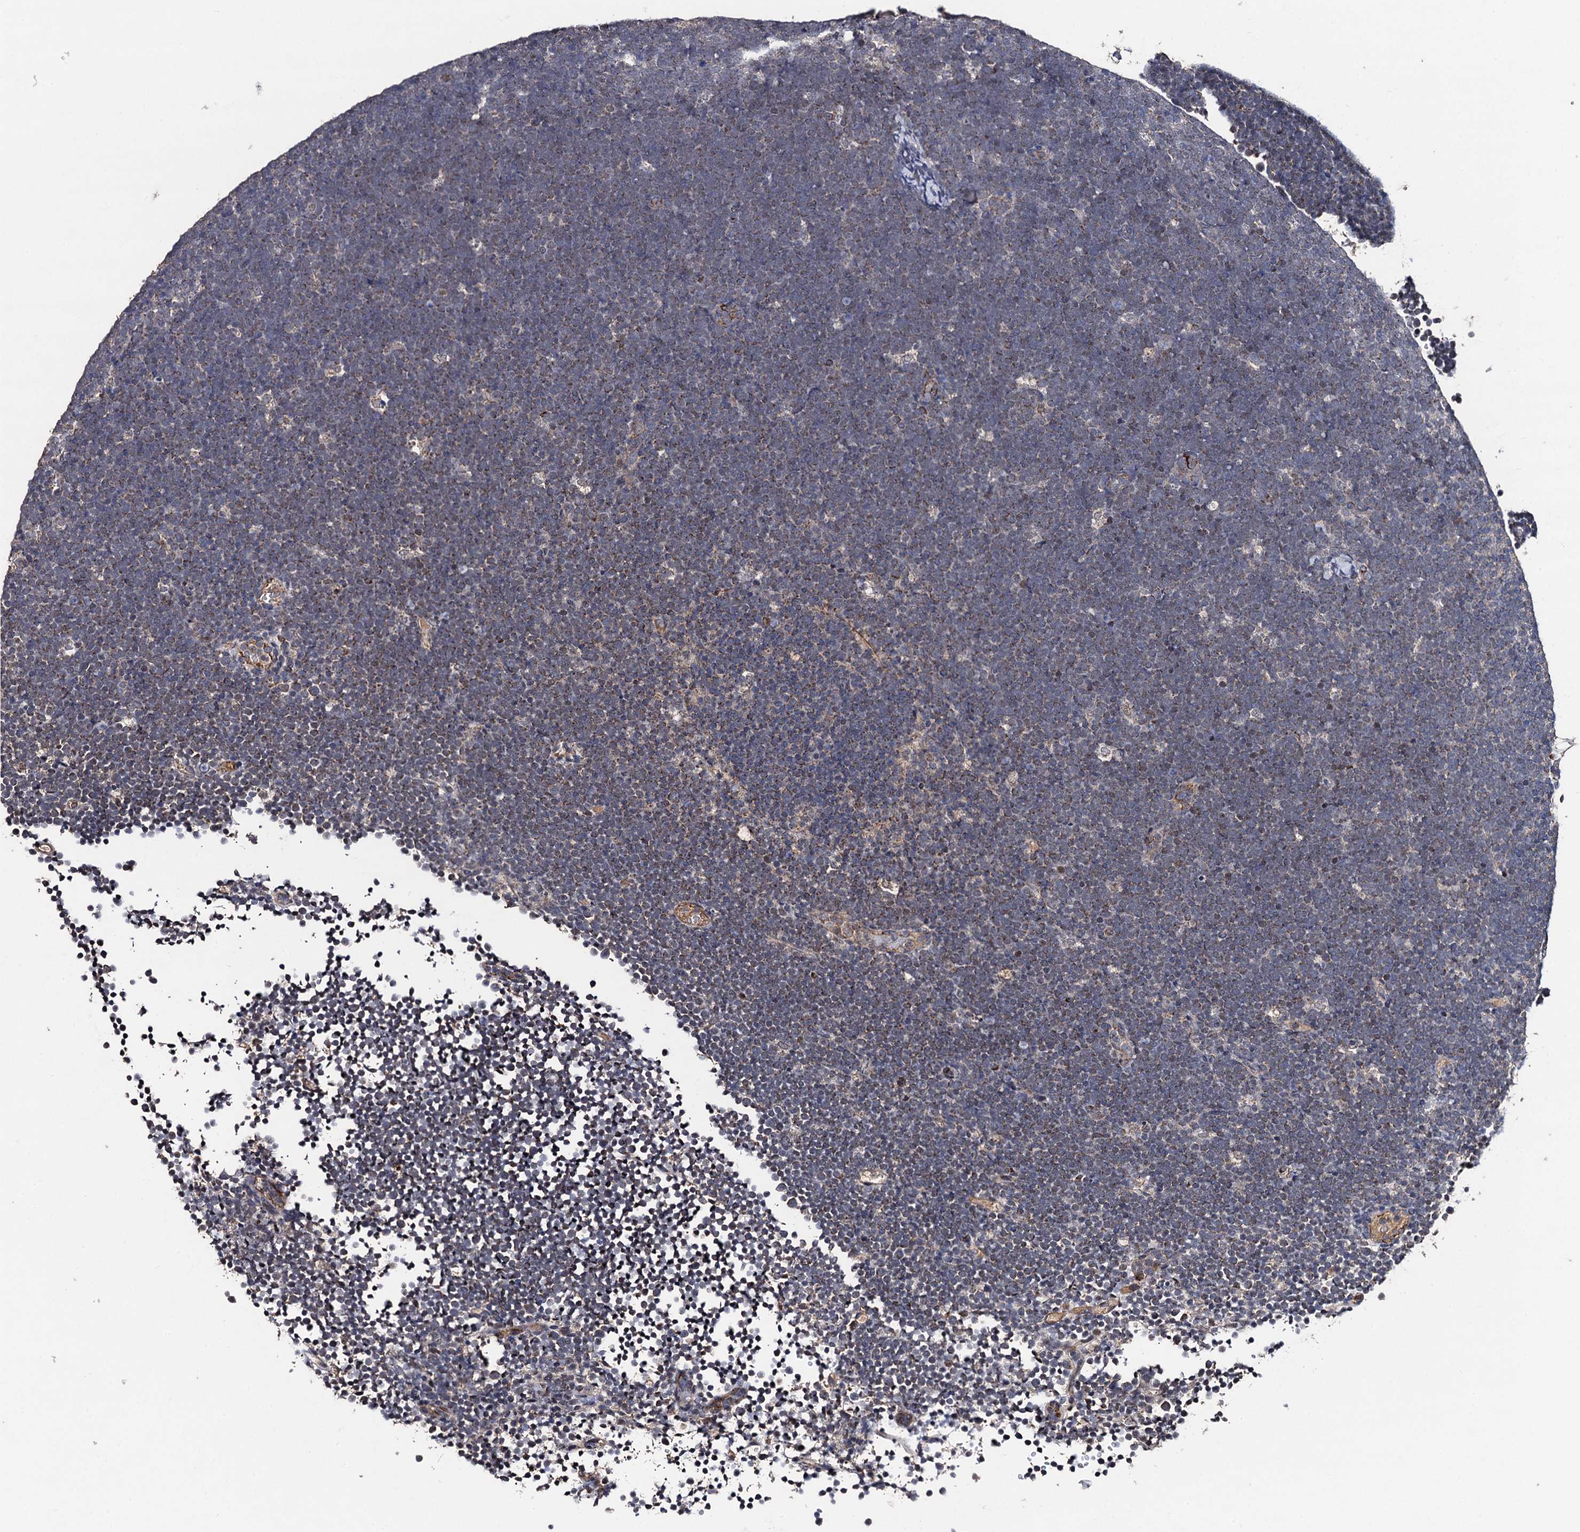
{"staining": {"intensity": "weak", "quantity": "<25%", "location": "cytoplasmic/membranous"}, "tissue": "lymphoma", "cell_type": "Tumor cells", "image_type": "cancer", "snomed": [{"axis": "morphology", "description": "Malignant lymphoma, non-Hodgkin's type, High grade"}, {"axis": "topography", "description": "Lymph node"}], "caption": "This histopathology image is of high-grade malignant lymphoma, non-Hodgkin's type stained with immunohistochemistry (IHC) to label a protein in brown with the nuclei are counter-stained blue. There is no positivity in tumor cells. The staining is performed using DAB (3,3'-diaminobenzidine) brown chromogen with nuclei counter-stained in using hematoxylin.", "gene": "PPTC7", "patient": {"sex": "male", "age": 13}}